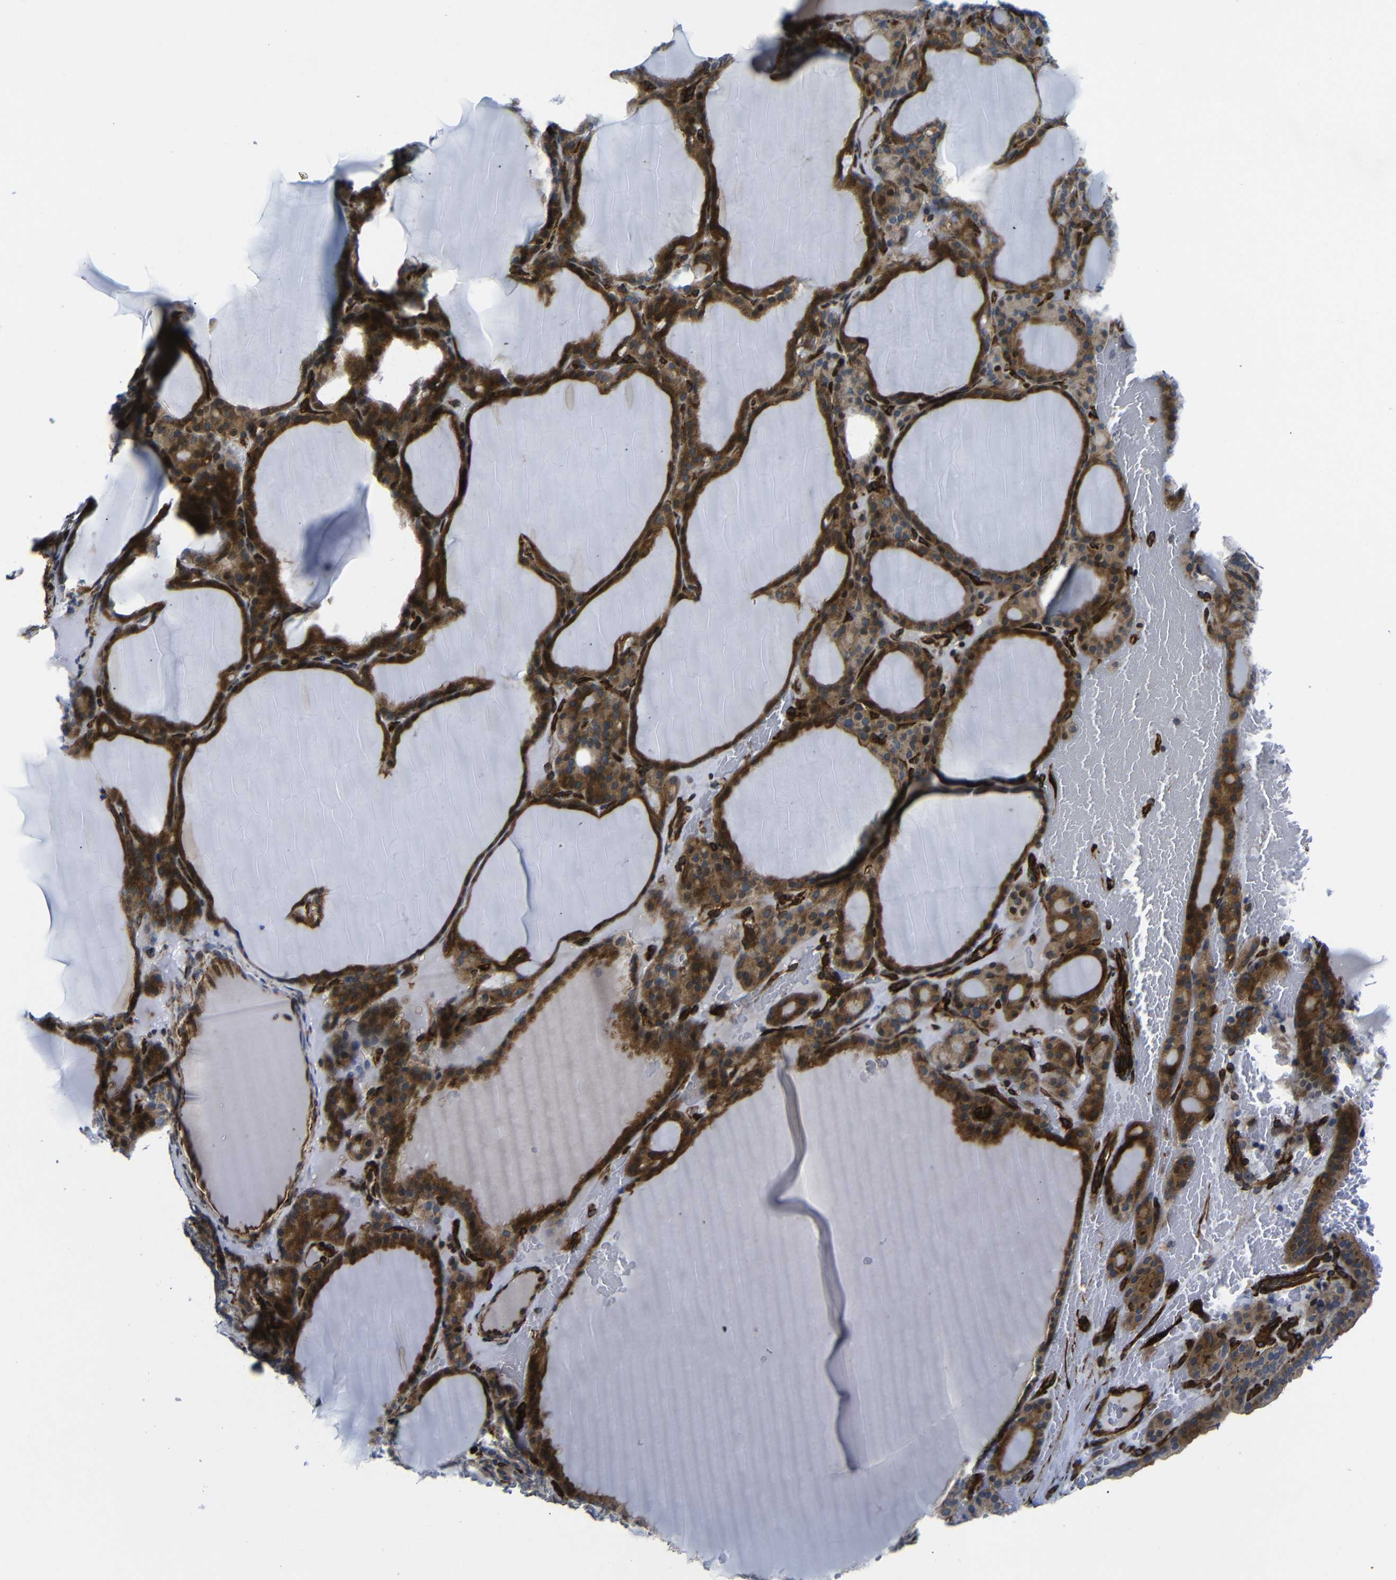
{"staining": {"intensity": "strong", "quantity": ">75%", "location": "cytoplasmic/membranous"}, "tissue": "thyroid gland", "cell_type": "Glandular cells", "image_type": "normal", "snomed": [{"axis": "morphology", "description": "Normal tissue, NOS"}, {"axis": "topography", "description": "Thyroid gland"}], "caption": "Glandular cells demonstrate strong cytoplasmic/membranous expression in approximately >75% of cells in benign thyroid gland. The staining was performed using DAB, with brown indicating positive protein expression. Nuclei are stained blue with hematoxylin.", "gene": "PARP14", "patient": {"sex": "female", "age": 28}}